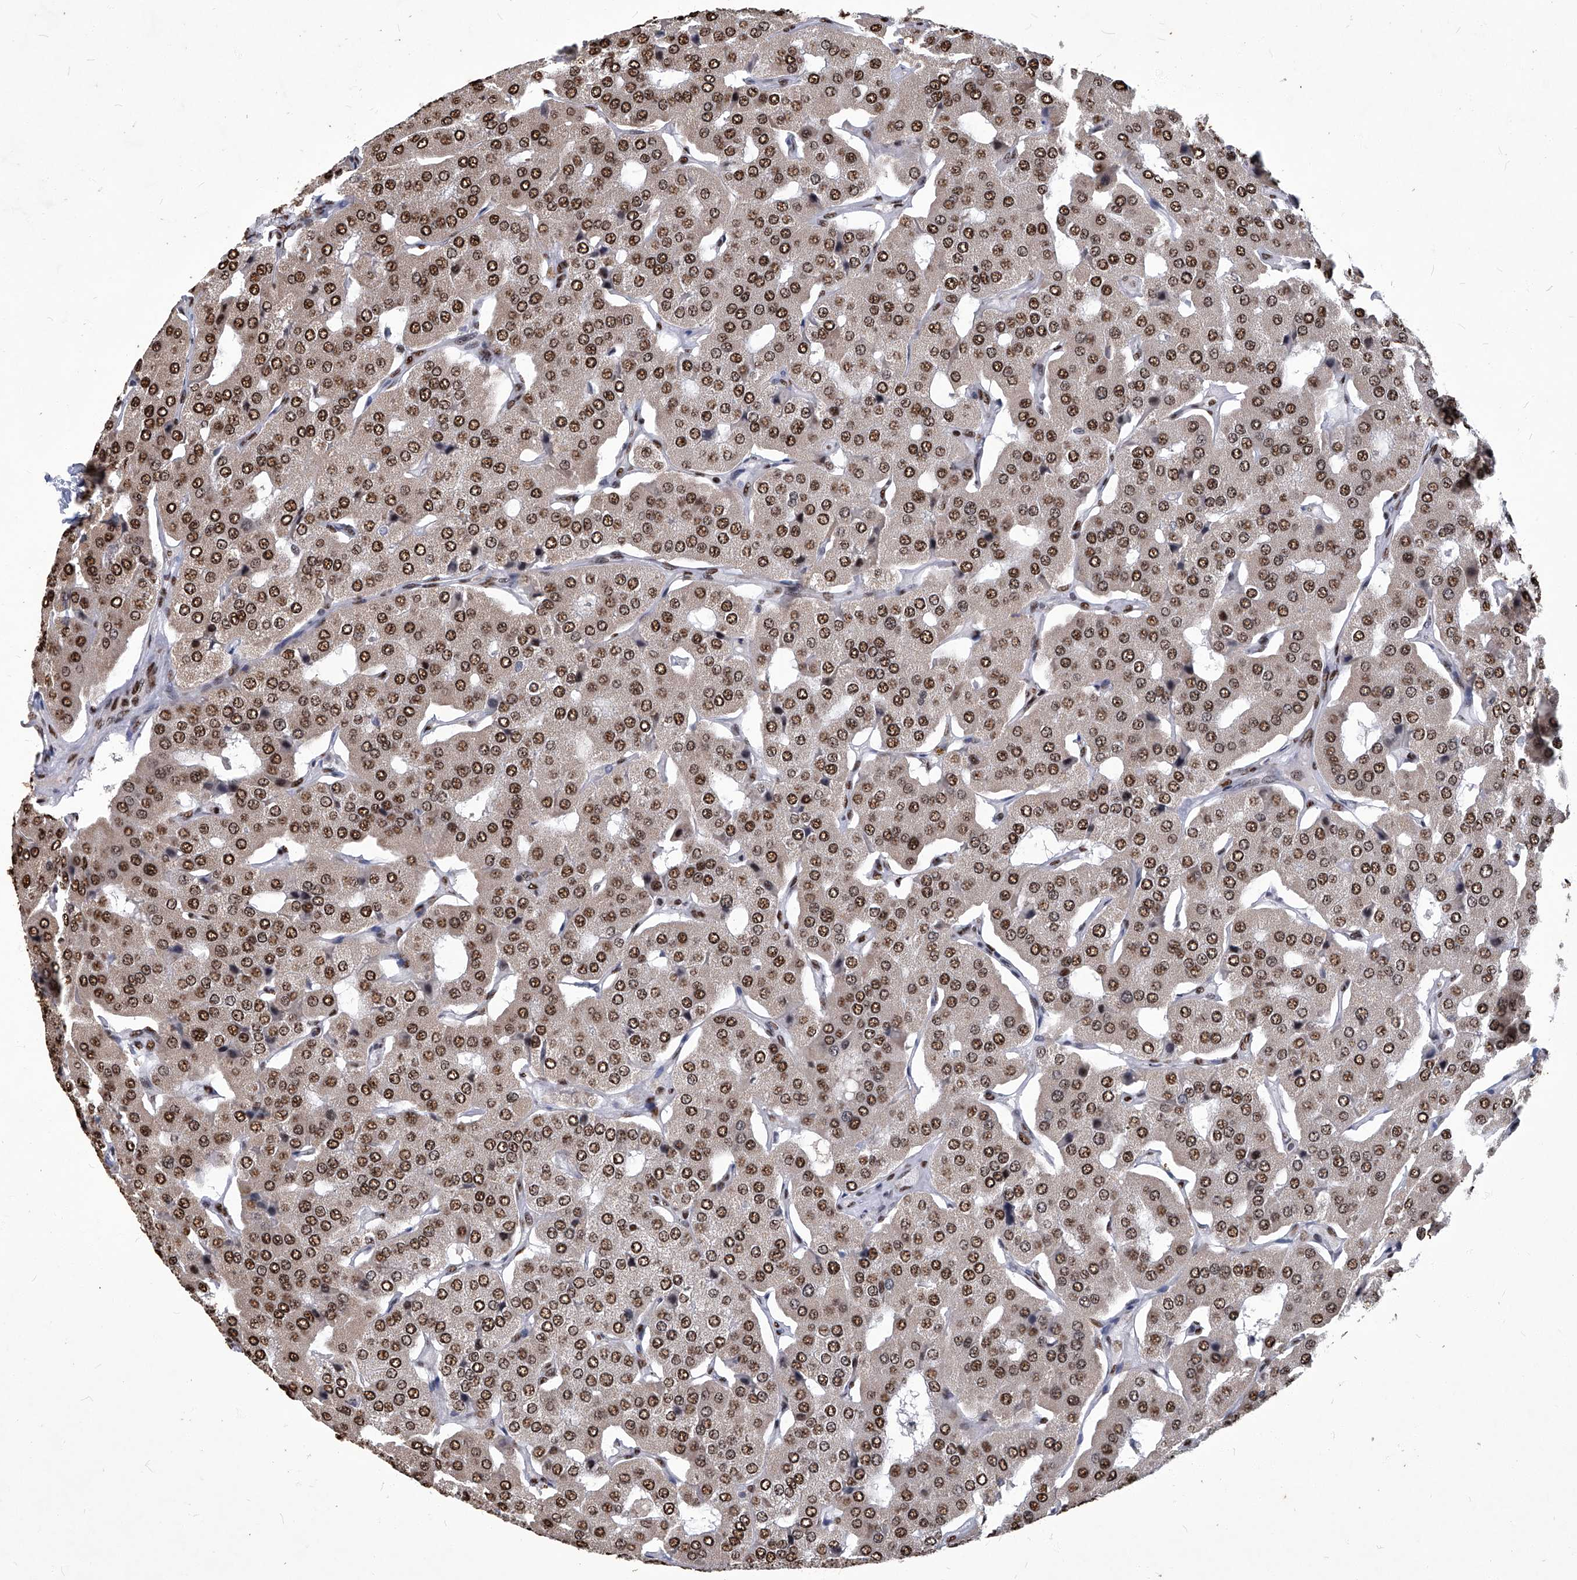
{"staining": {"intensity": "strong", "quantity": ">75%", "location": "nuclear"}, "tissue": "parathyroid gland", "cell_type": "Glandular cells", "image_type": "normal", "snomed": [{"axis": "morphology", "description": "Normal tissue, NOS"}, {"axis": "morphology", "description": "Adenoma, NOS"}, {"axis": "topography", "description": "Parathyroid gland"}], "caption": "Glandular cells display strong nuclear positivity in about >75% of cells in benign parathyroid gland.", "gene": "HBP1", "patient": {"sex": "female", "age": 86}}